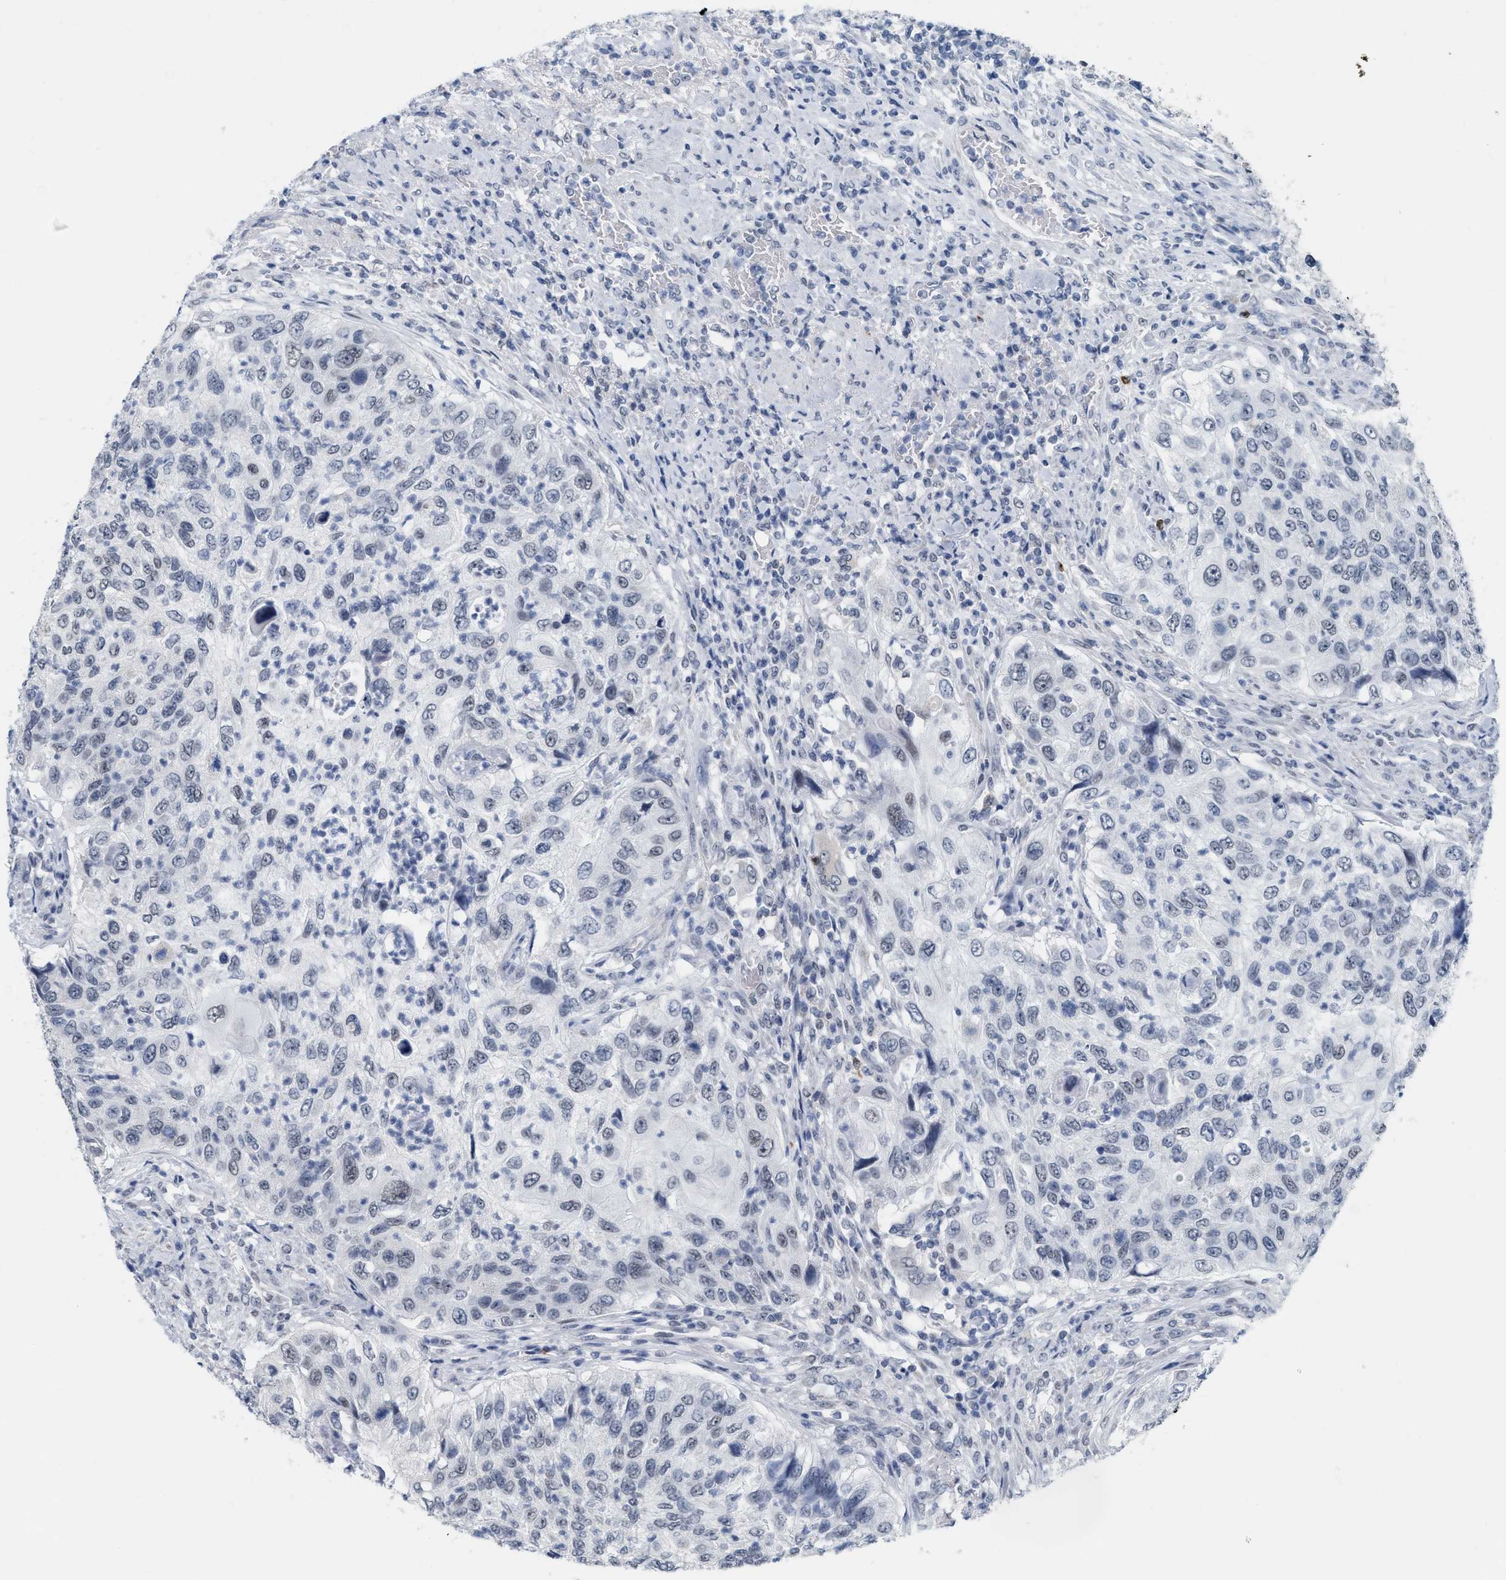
{"staining": {"intensity": "negative", "quantity": "none", "location": "none"}, "tissue": "urothelial cancer", "cell_type": "Tumor cells", "image_type": "cancer", "snomed": [{"axis": "morphology", "description": "Urothelial carcinoma, High grade"}, {"axis": "topography", "description": "Urinary bladder"}], "caption": "A photomicrograph of human urothelial cancer is negative for staining in tumor cells. Nuclei are stained in blue.", "gene": "XIRP1", "patient": {"sex": "female", "age": 60}}